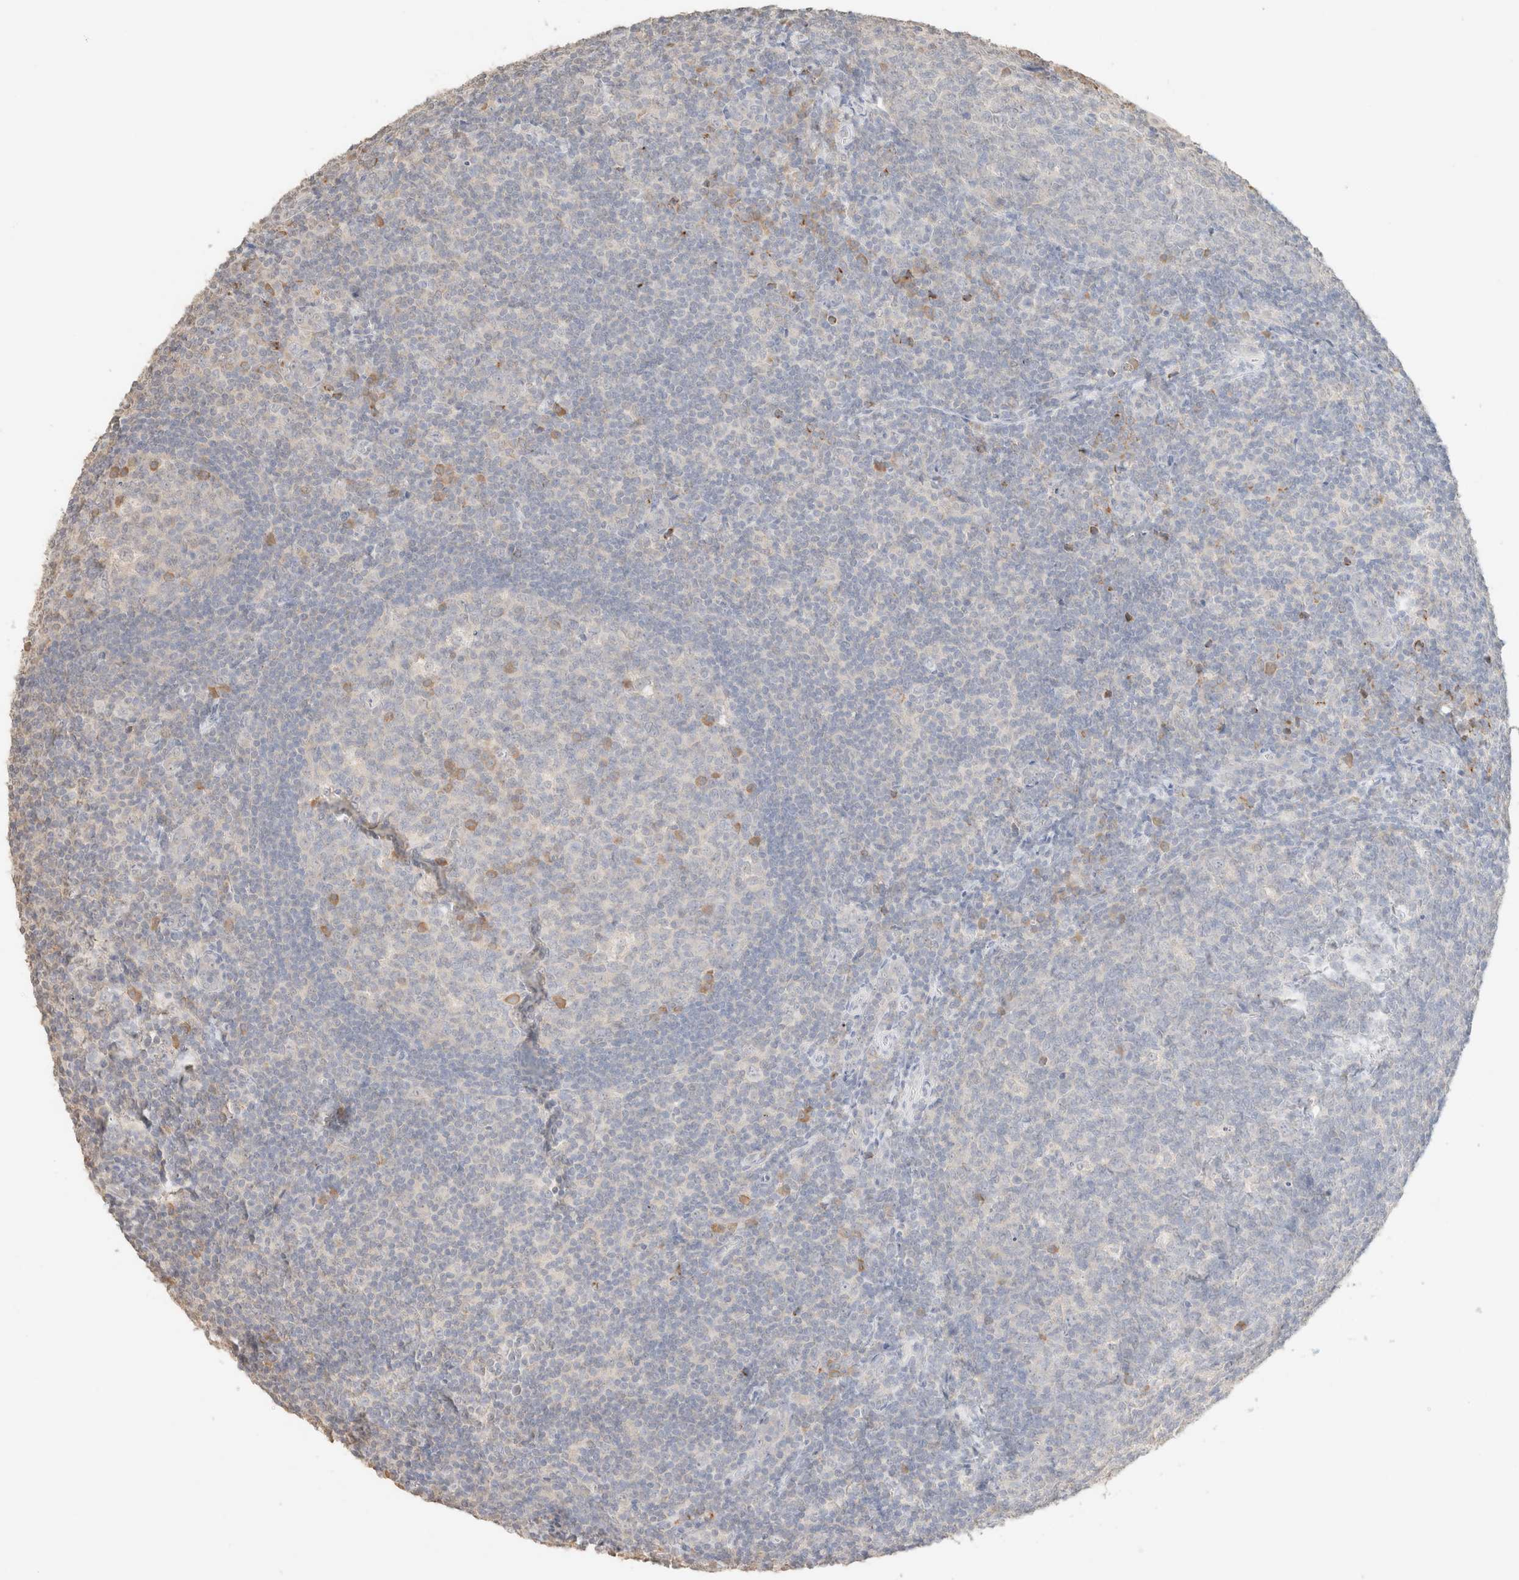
{"staining": {"intensity": "moderate", "quantity": "<25%", "location": "cytoplasmic/membranous"}, "tissue": "tonsil", "cell_type": "Germinal center cells", "image_type": "normal", "snomed": [{"axis": "morphology", "description": "Normal tissue, NOS"}, {"axis": "topography", "description": "Tonsil"}], "caption": "Immunohistochemistry of normal human tonsil demonstrates low levels of moderate cytoplasmic/membranous positivity in about <25% of germinal center cells.", "gene": "CPA1", "patient": {"sex": "male", "age": 37}}